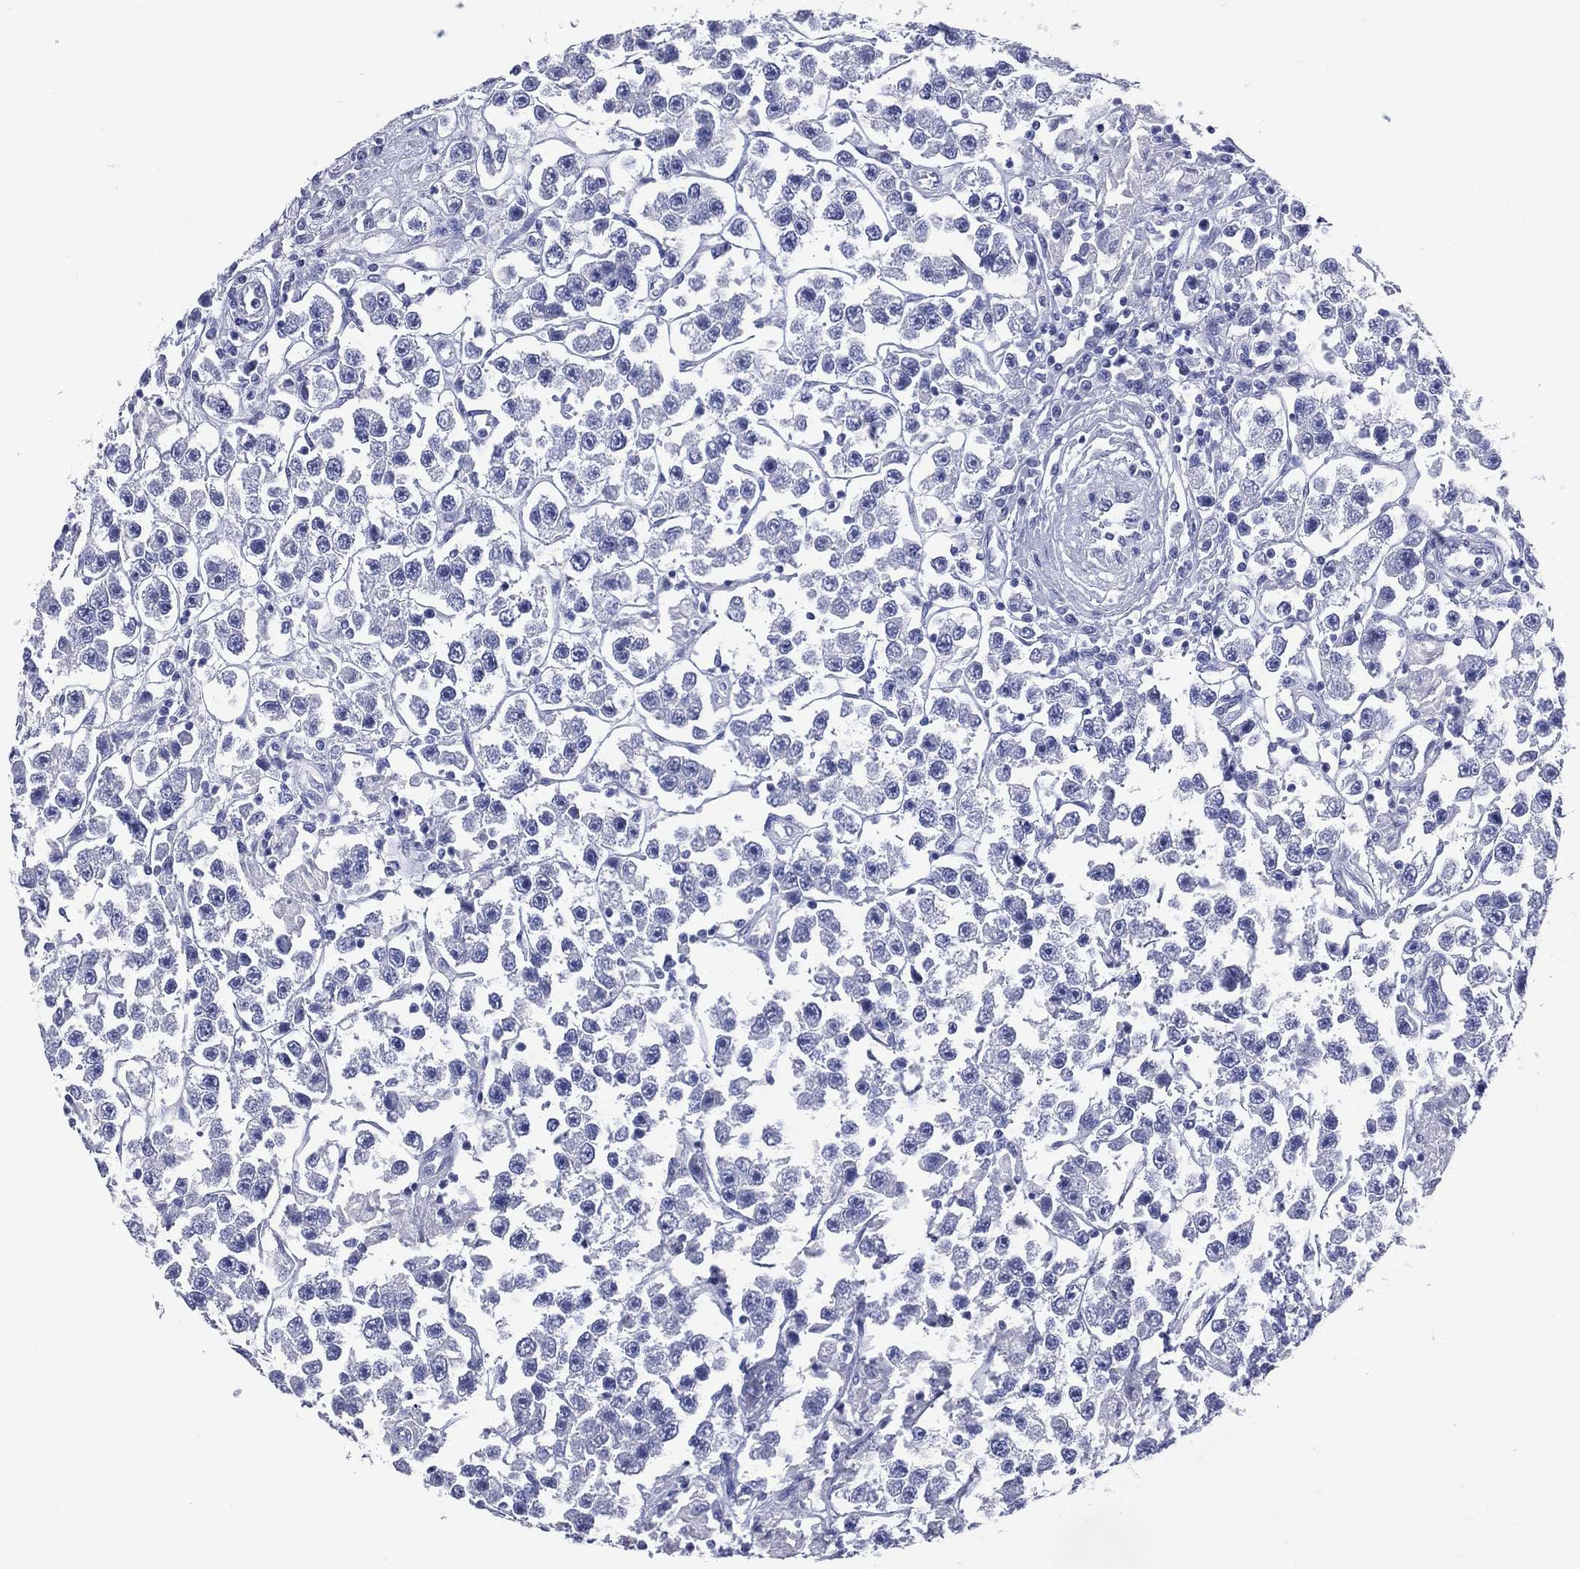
{"staining": {"intensity": "negative", "quantity": "none", "location": "none"}, "tissue": "testis cancer", "cell_type": "Tumor cells", "image_type": "cancer", "snomed": [{"axis": "morphology", "description": "Seminoma, NOS"}, {"axis": "topography", "description": "Testis"}], "caption": "Tumor cells show no significant protein staining in testis cancer (seminoma).", "gene": "PGLYRP1", "patient": {"sex": "male", "age": 45}}